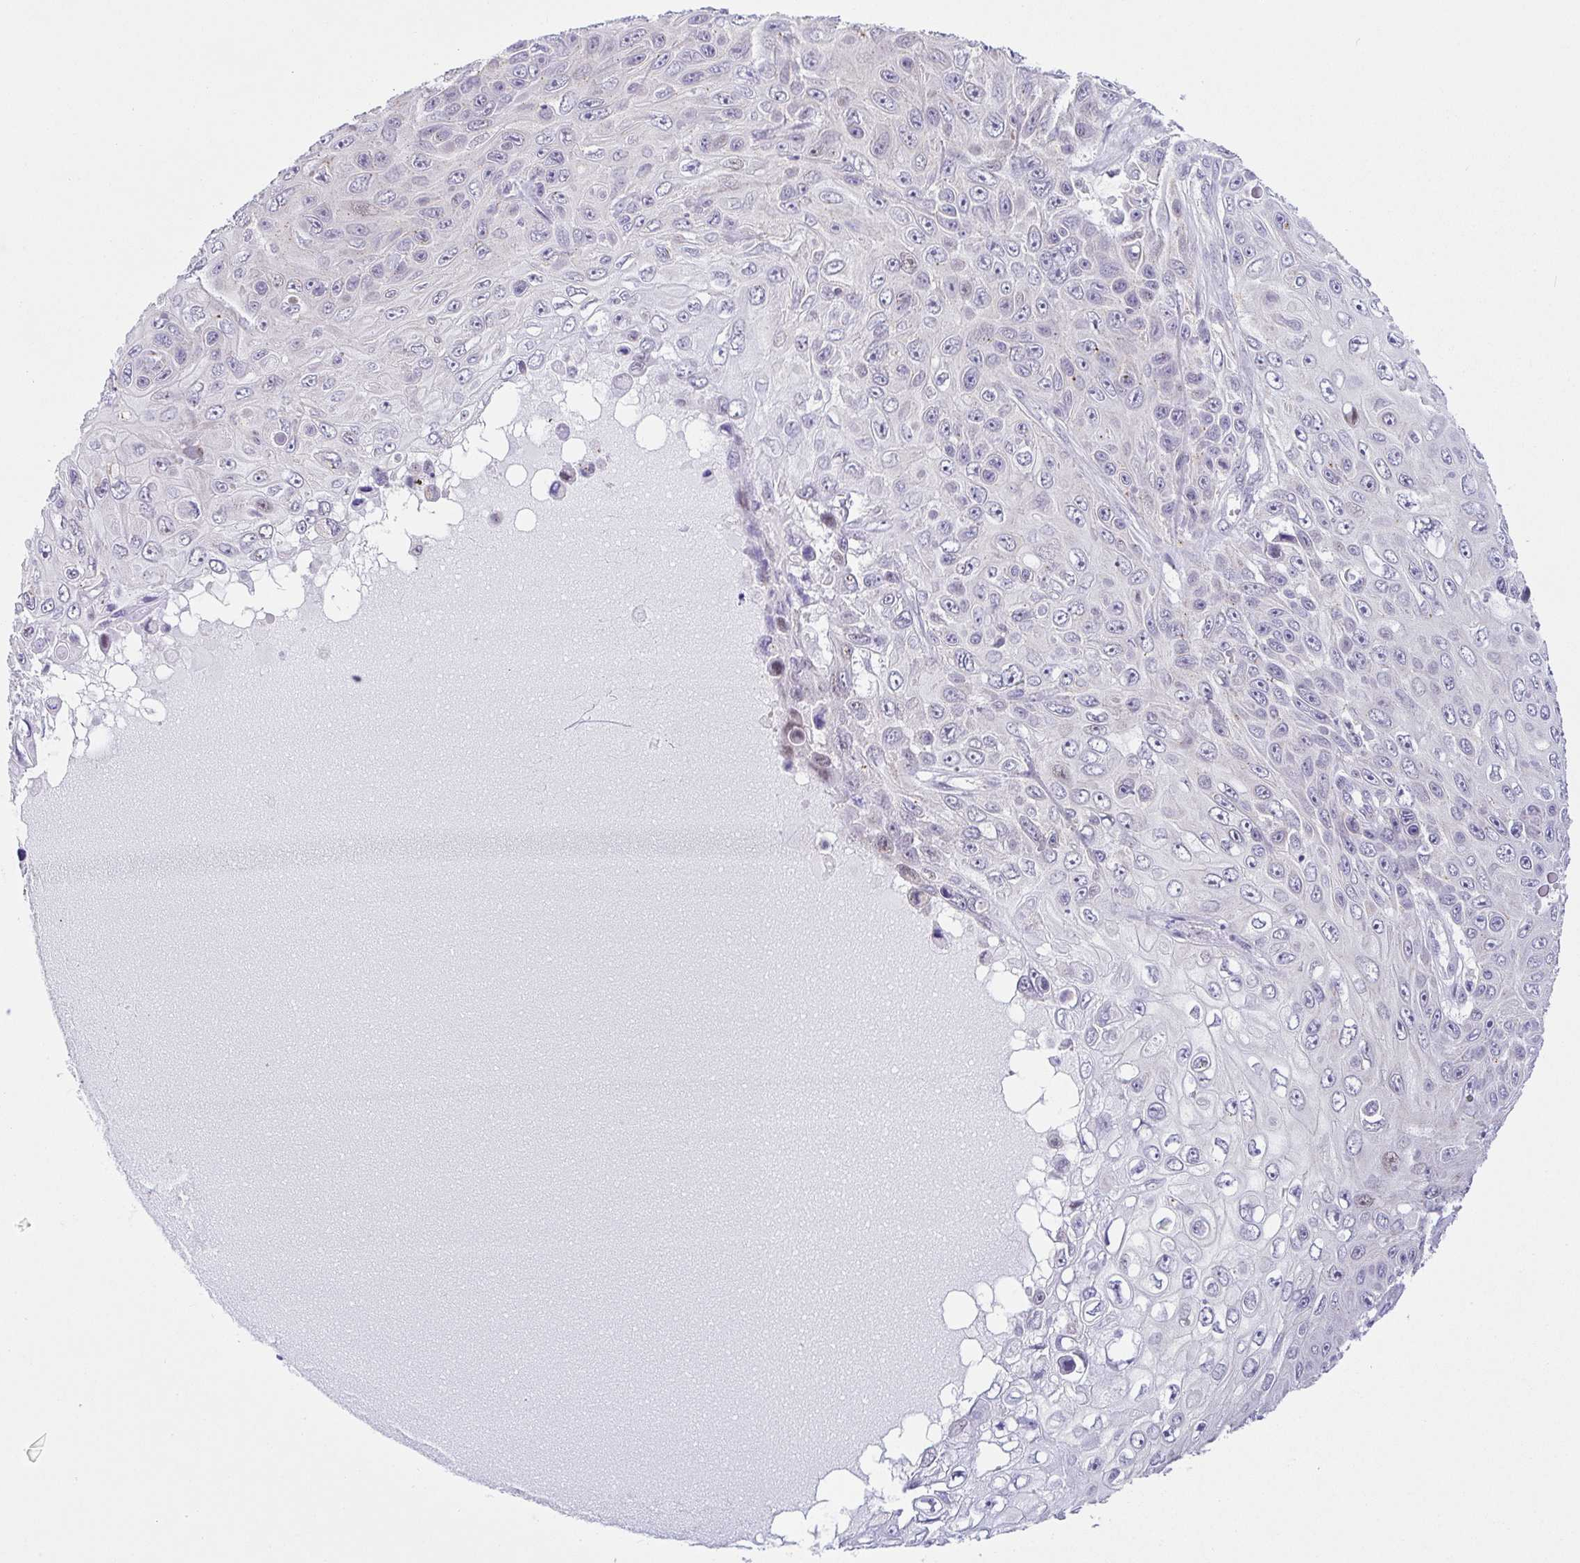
{"staining": {"intensity": "negative", "quantity": "none", "location": "none"}, "tissue": "skin cancer", "cell_type": "Tumor cells", "image_type": "cancer", "snomed": [{"axis": "morphology", "description": "Squamous cell carcinoma, NOS"}, {"axis": "topography", "description": "Skin"}], "caption": "The IHC micrograph has no significant positivity in tumor cells of squamous cell carcinoma (skin) tissue.", "gene": "CGNL1", "patient": {"sex": "male", "age": 82}}